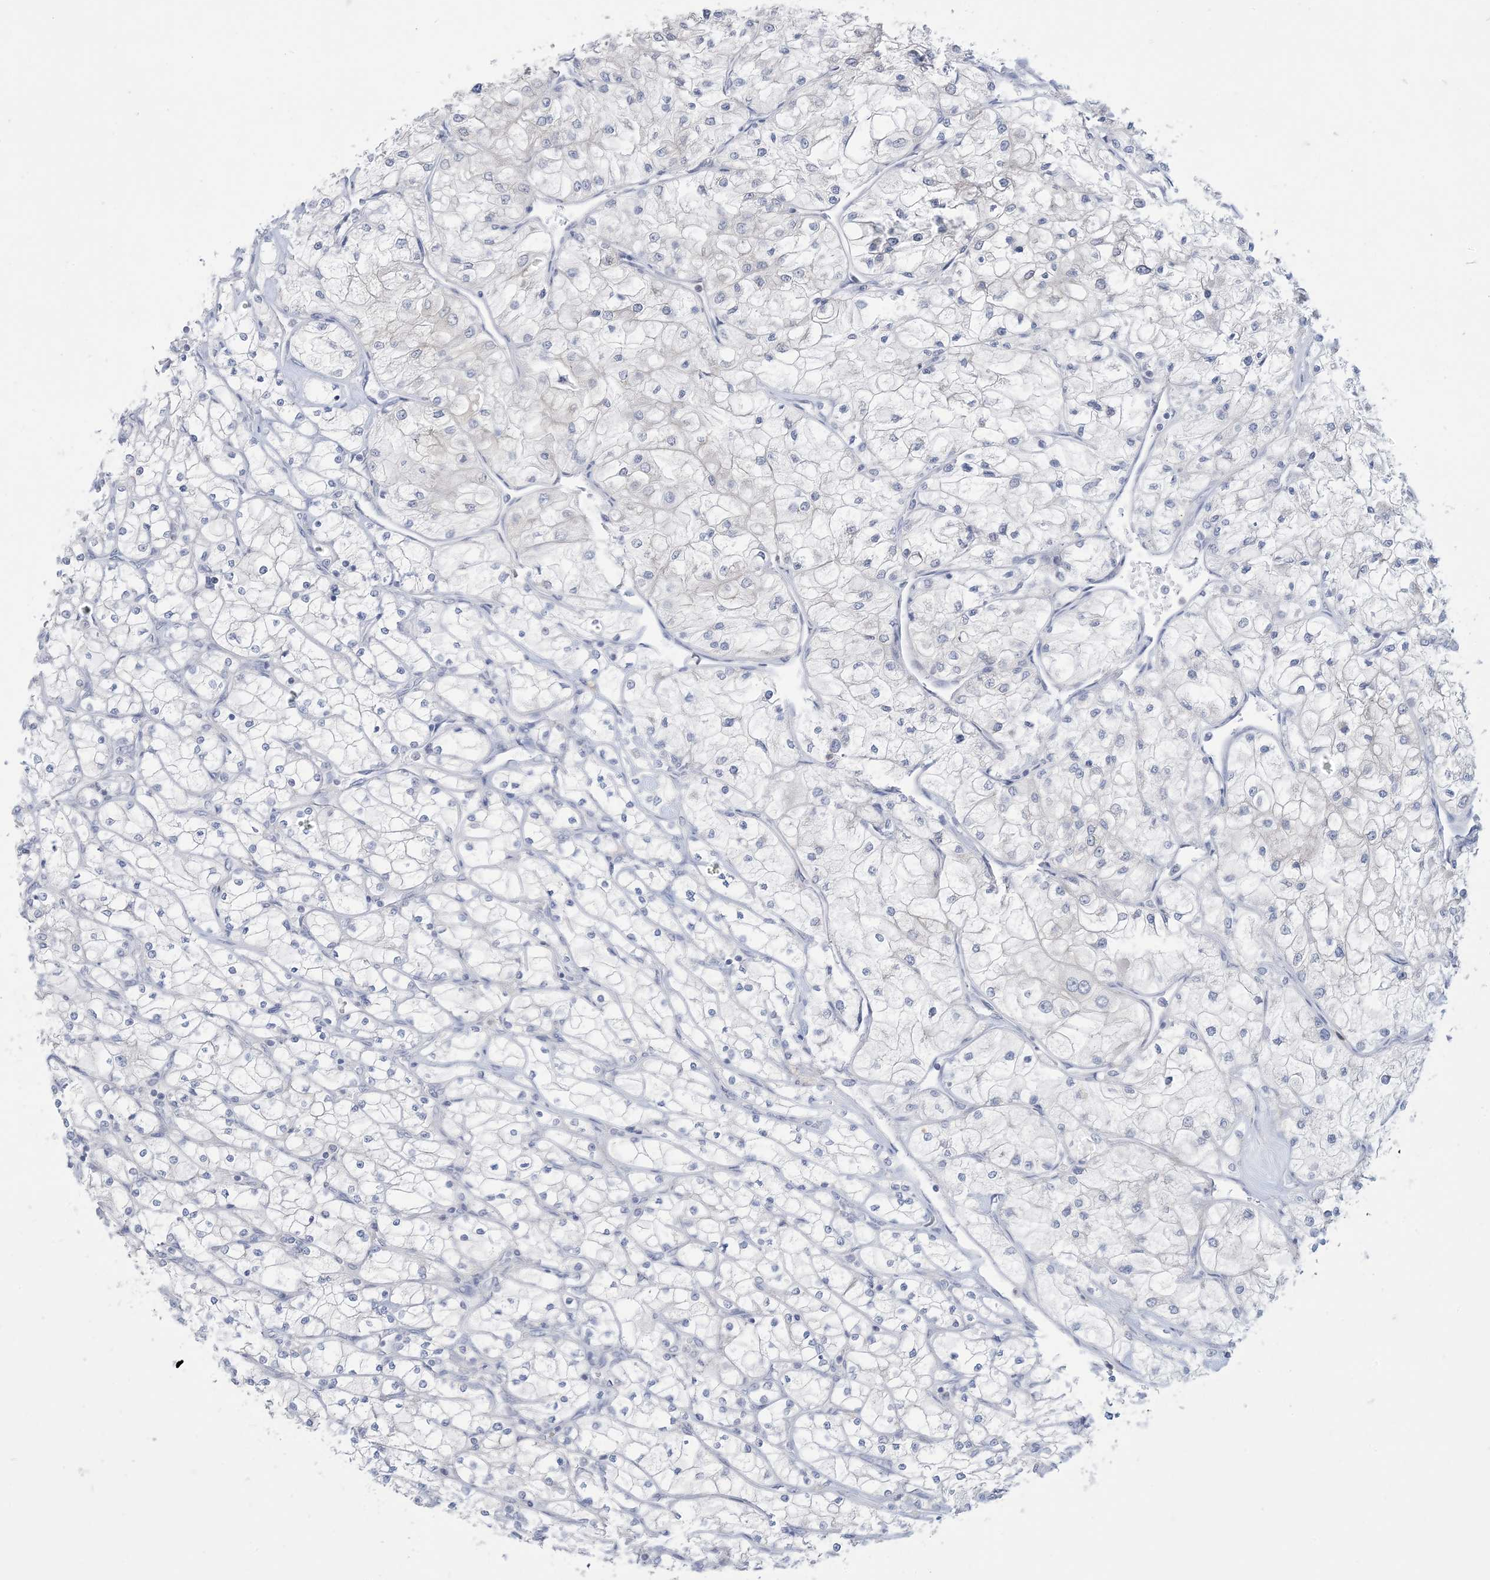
{"staining": {"intensity": "negative", "quantity": "none", "location": "none"}, "tissue": "renal cancer", "cell_type": "Tumor cells", "image_type": "cancer", "snomed": [{"axis": "morphology", "description": "Adenocarcinoma, NOS"}, {"axis": "topography", "description": "Kidney"}], "caption": "Histopathology image shows no protein positivity in tumor cells of renal cancer tissue.", "gene": "KIF3A", "patient": {"sex": "male", "age": 80}}